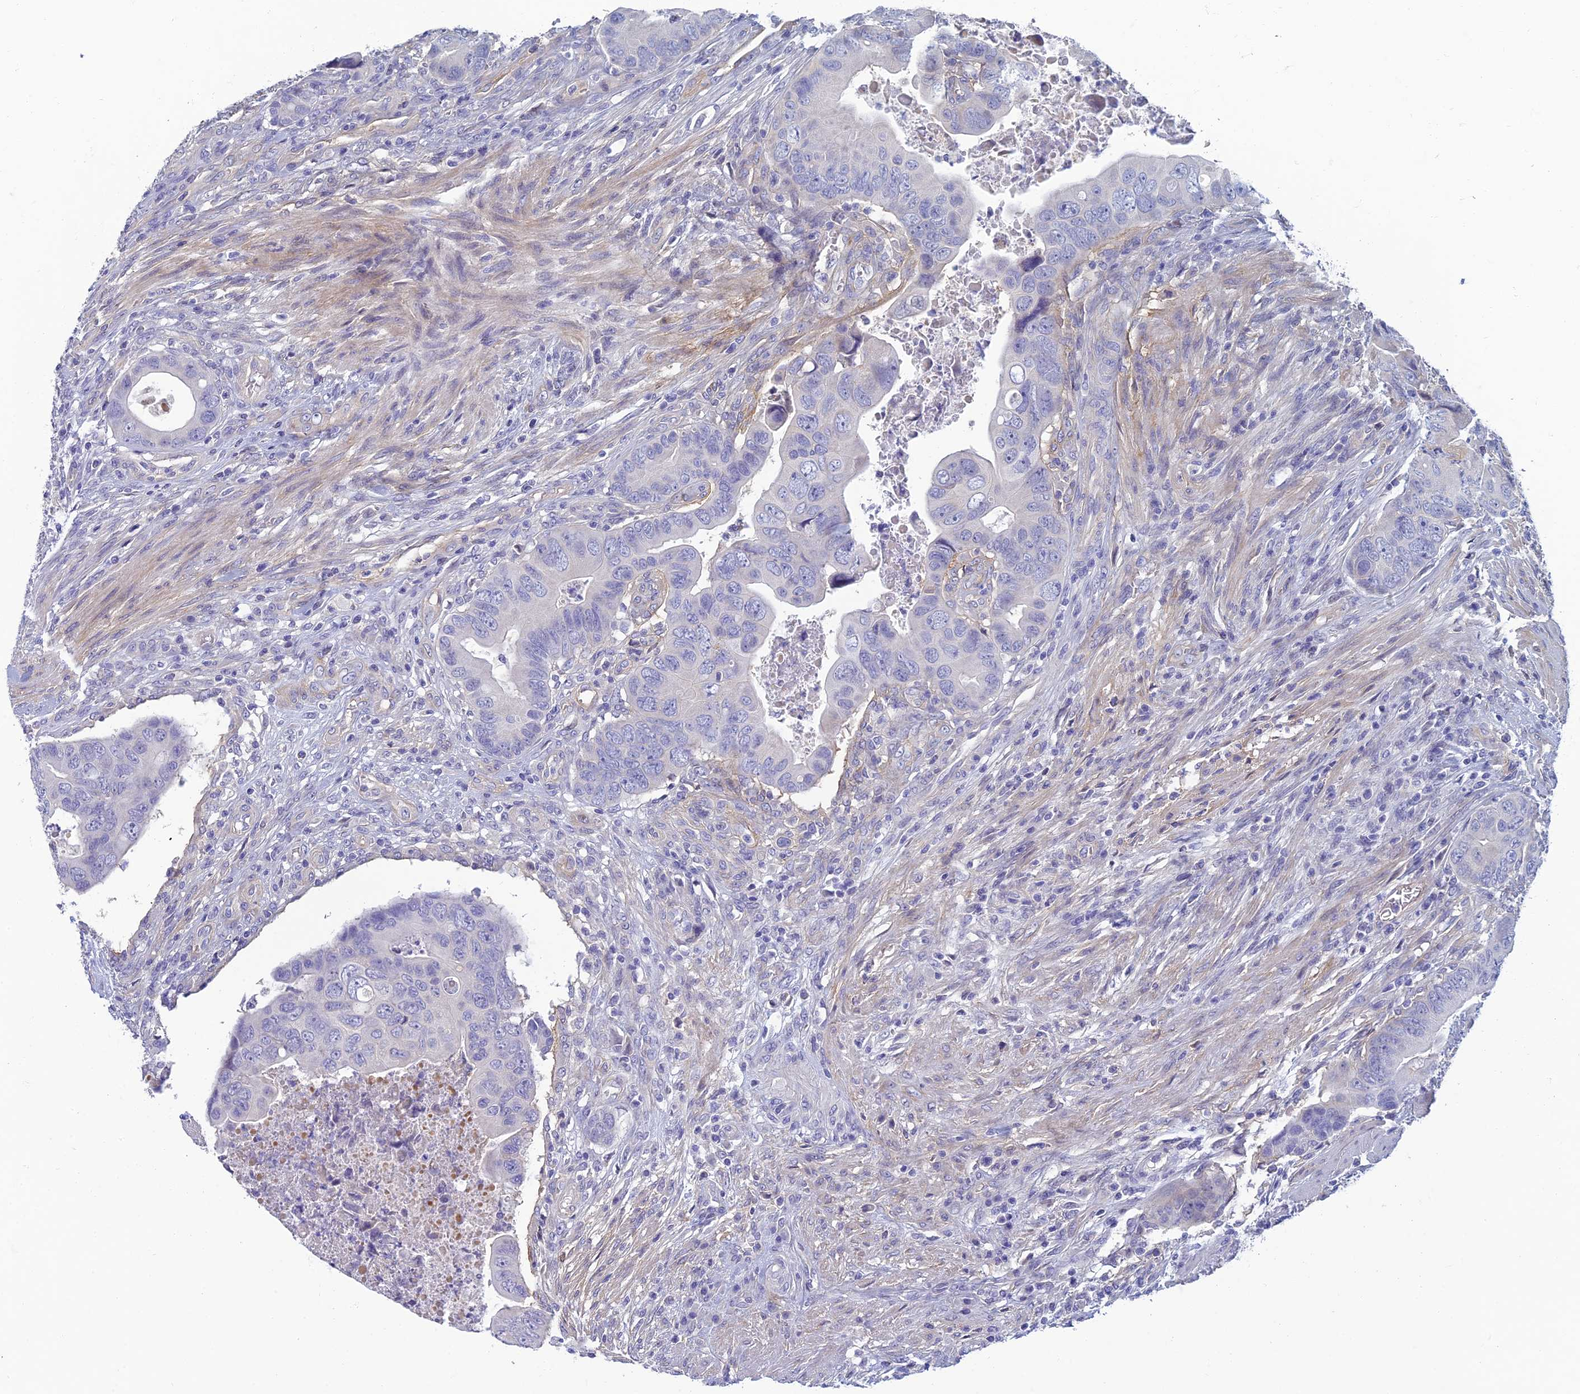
{"staining": {"intensity": "negative", "quantity": "none", "location": "none"}, "tissue": "colorectal cancer", "cell_type": "Tumor cells", "image_type": "cancer", "snomed": [{"axis": "morphology", "description": "Adenocarcinoma, NOS"}, {"axis": "topography", "description": "Rectum"}], "caption": "There is no significant positivity in tumor cells of adenocarcinoma (colorectal).", "gene": "NEURL1", "patient": {"sex": "female", "age": 78}}